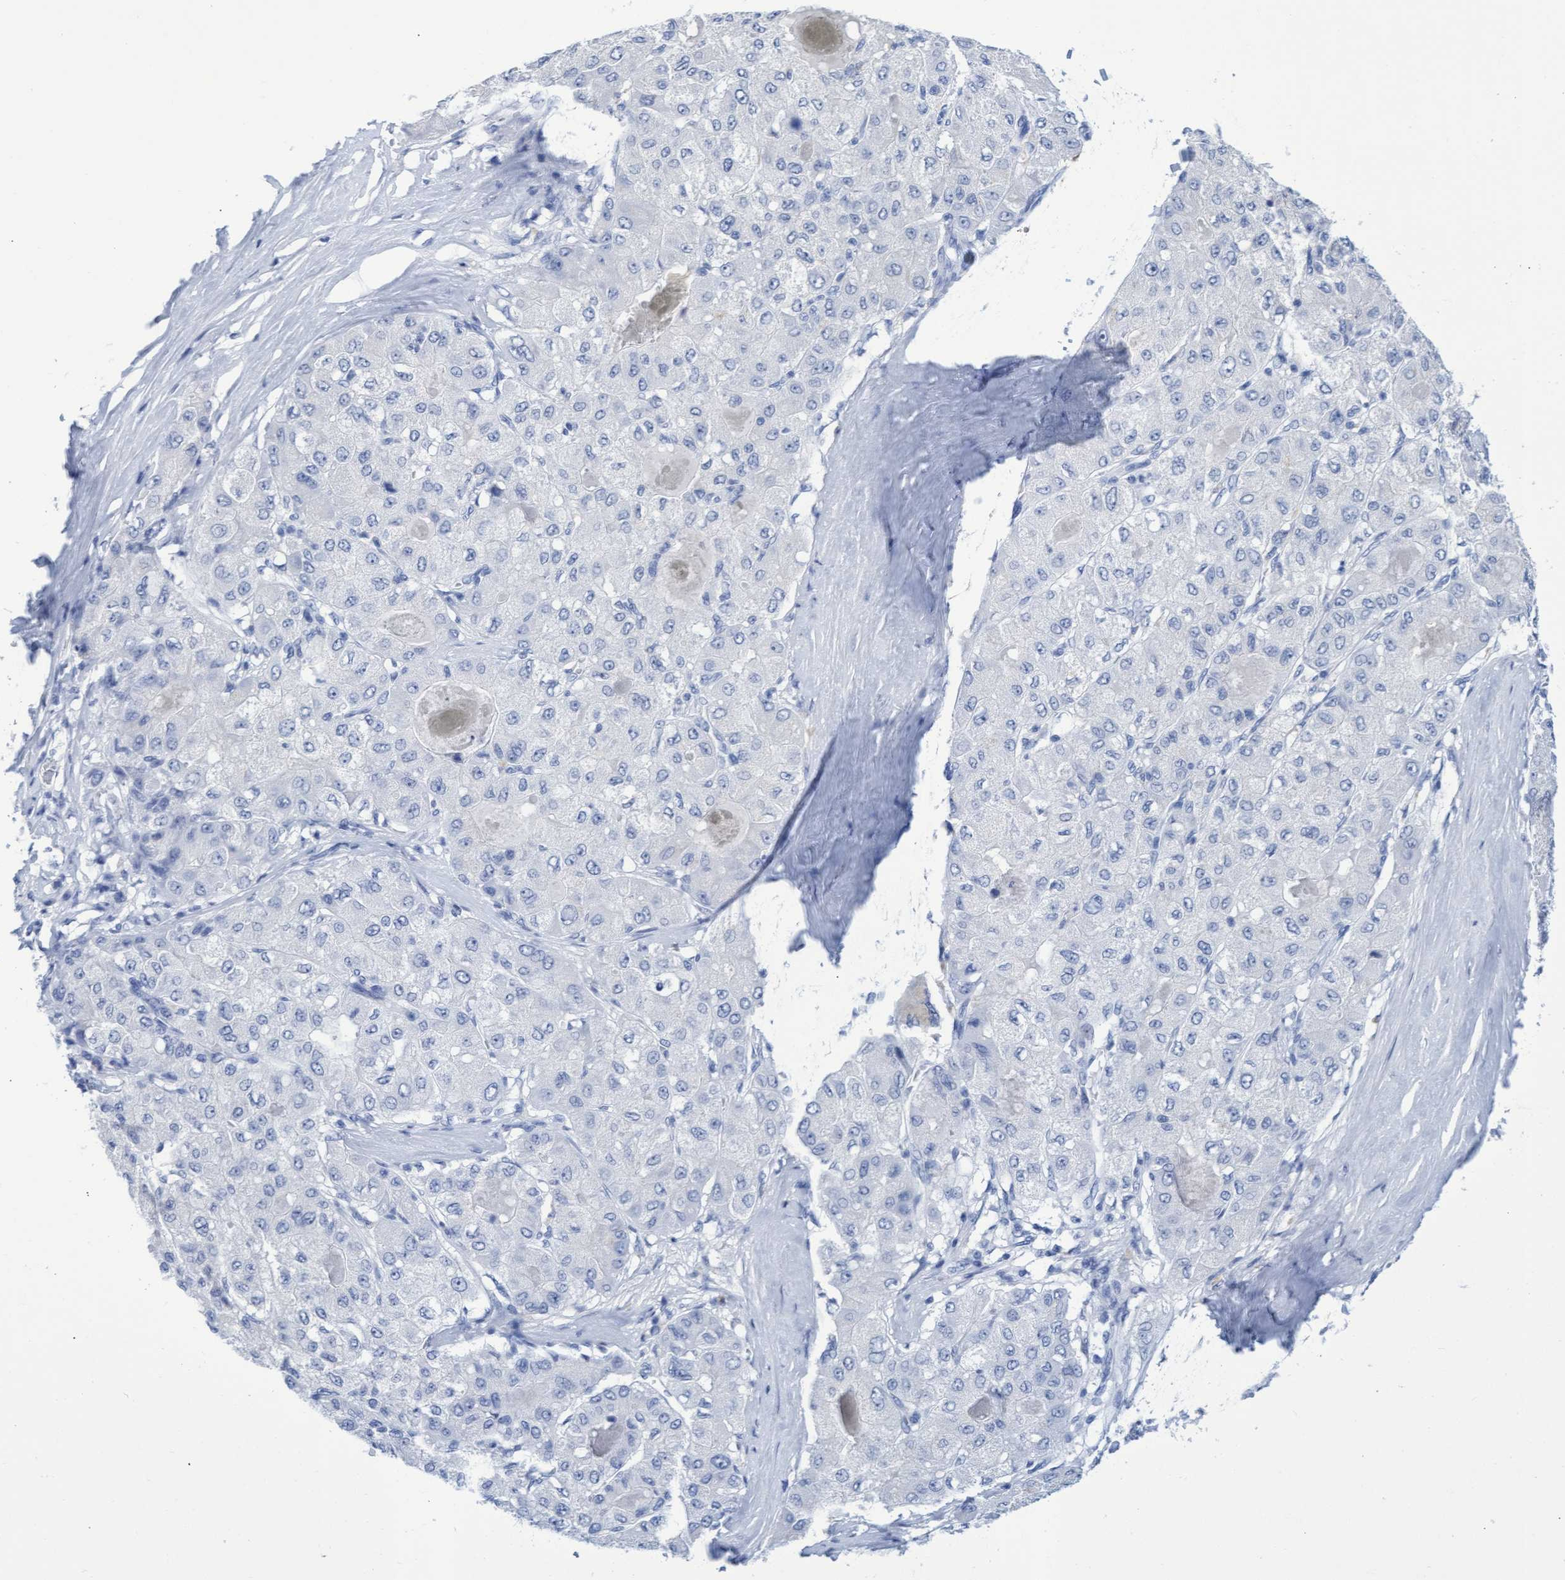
{"staining": {"intensity": "negative", "quantity": "none", "location": "none"}, "tissue": "liver cancer", "cell_type": "Tumor cells", "image_type": "cancer", "snomed": [{"axis": "morphology", "description": "Carcinoma, Hepatocellular, NOS"}, {"axis": "topography", "description": "Liver"}], "caption": "The micrograph displays no staining of tumor cells in liver cancer.", "gene": "INSL6", "patient": {"sex": "male", "age": 80}}